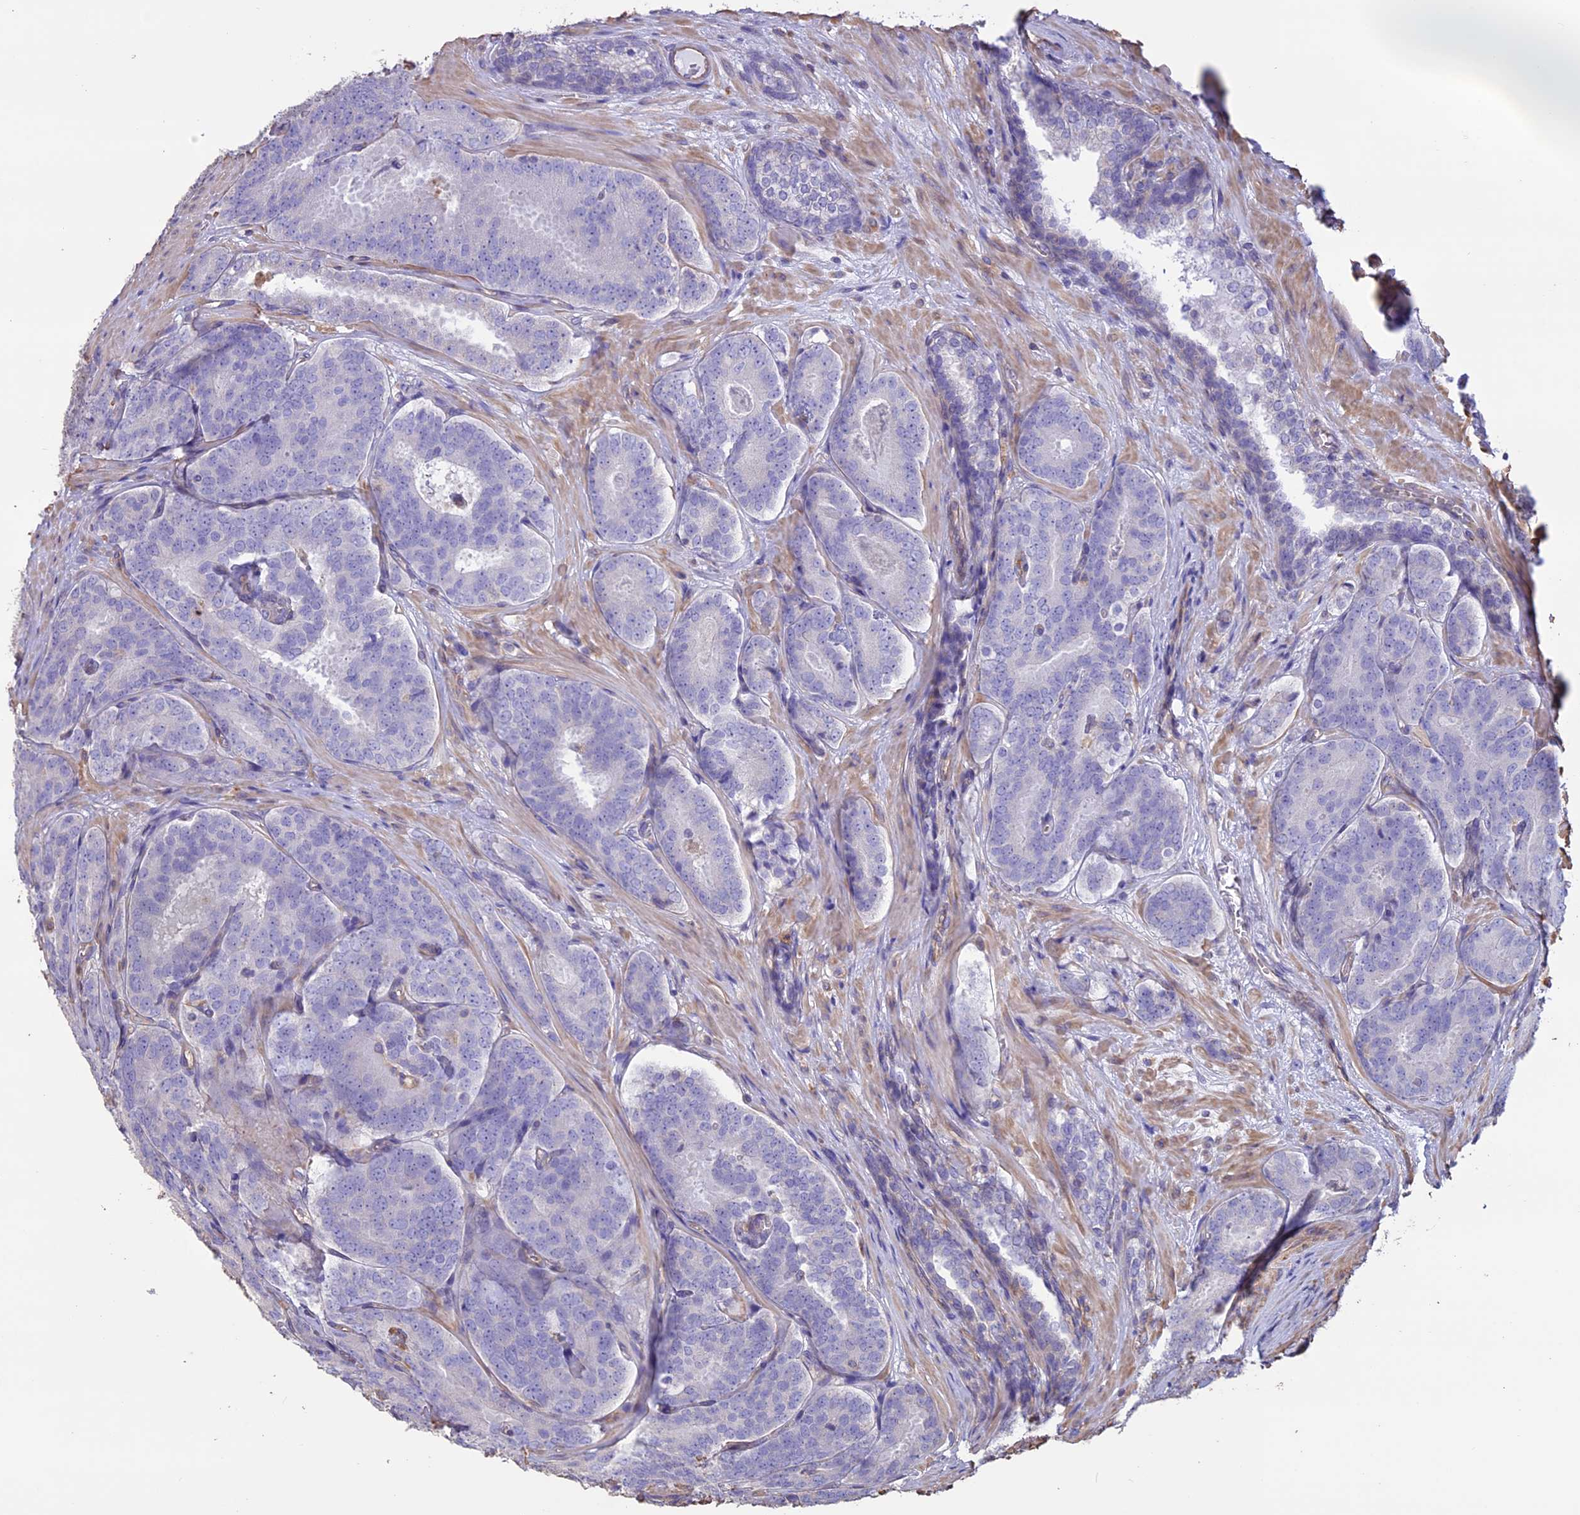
{"staining": {"intensity": "negative", "quantity": "none", "location": "none"}, "tissue": "prostate cancer", "cell_type": "Tumor cells", "image_type": "cancer", "snomed": [{"axis": "morphology", "description": "Adenocarcinoma, High grade"}, {"axis": "topography", "description": "Prostate"}], "caption": "Immunohistochemical staining of prostate adenocarcinoma (high-grade) displays no significant expression in tumor cells. (DAB (3,3'-diaminobenzidine) IHC with hematoxylin counter stain).", "gene": "CCDC148", "patient": {"sex": "male", "age": 63}}